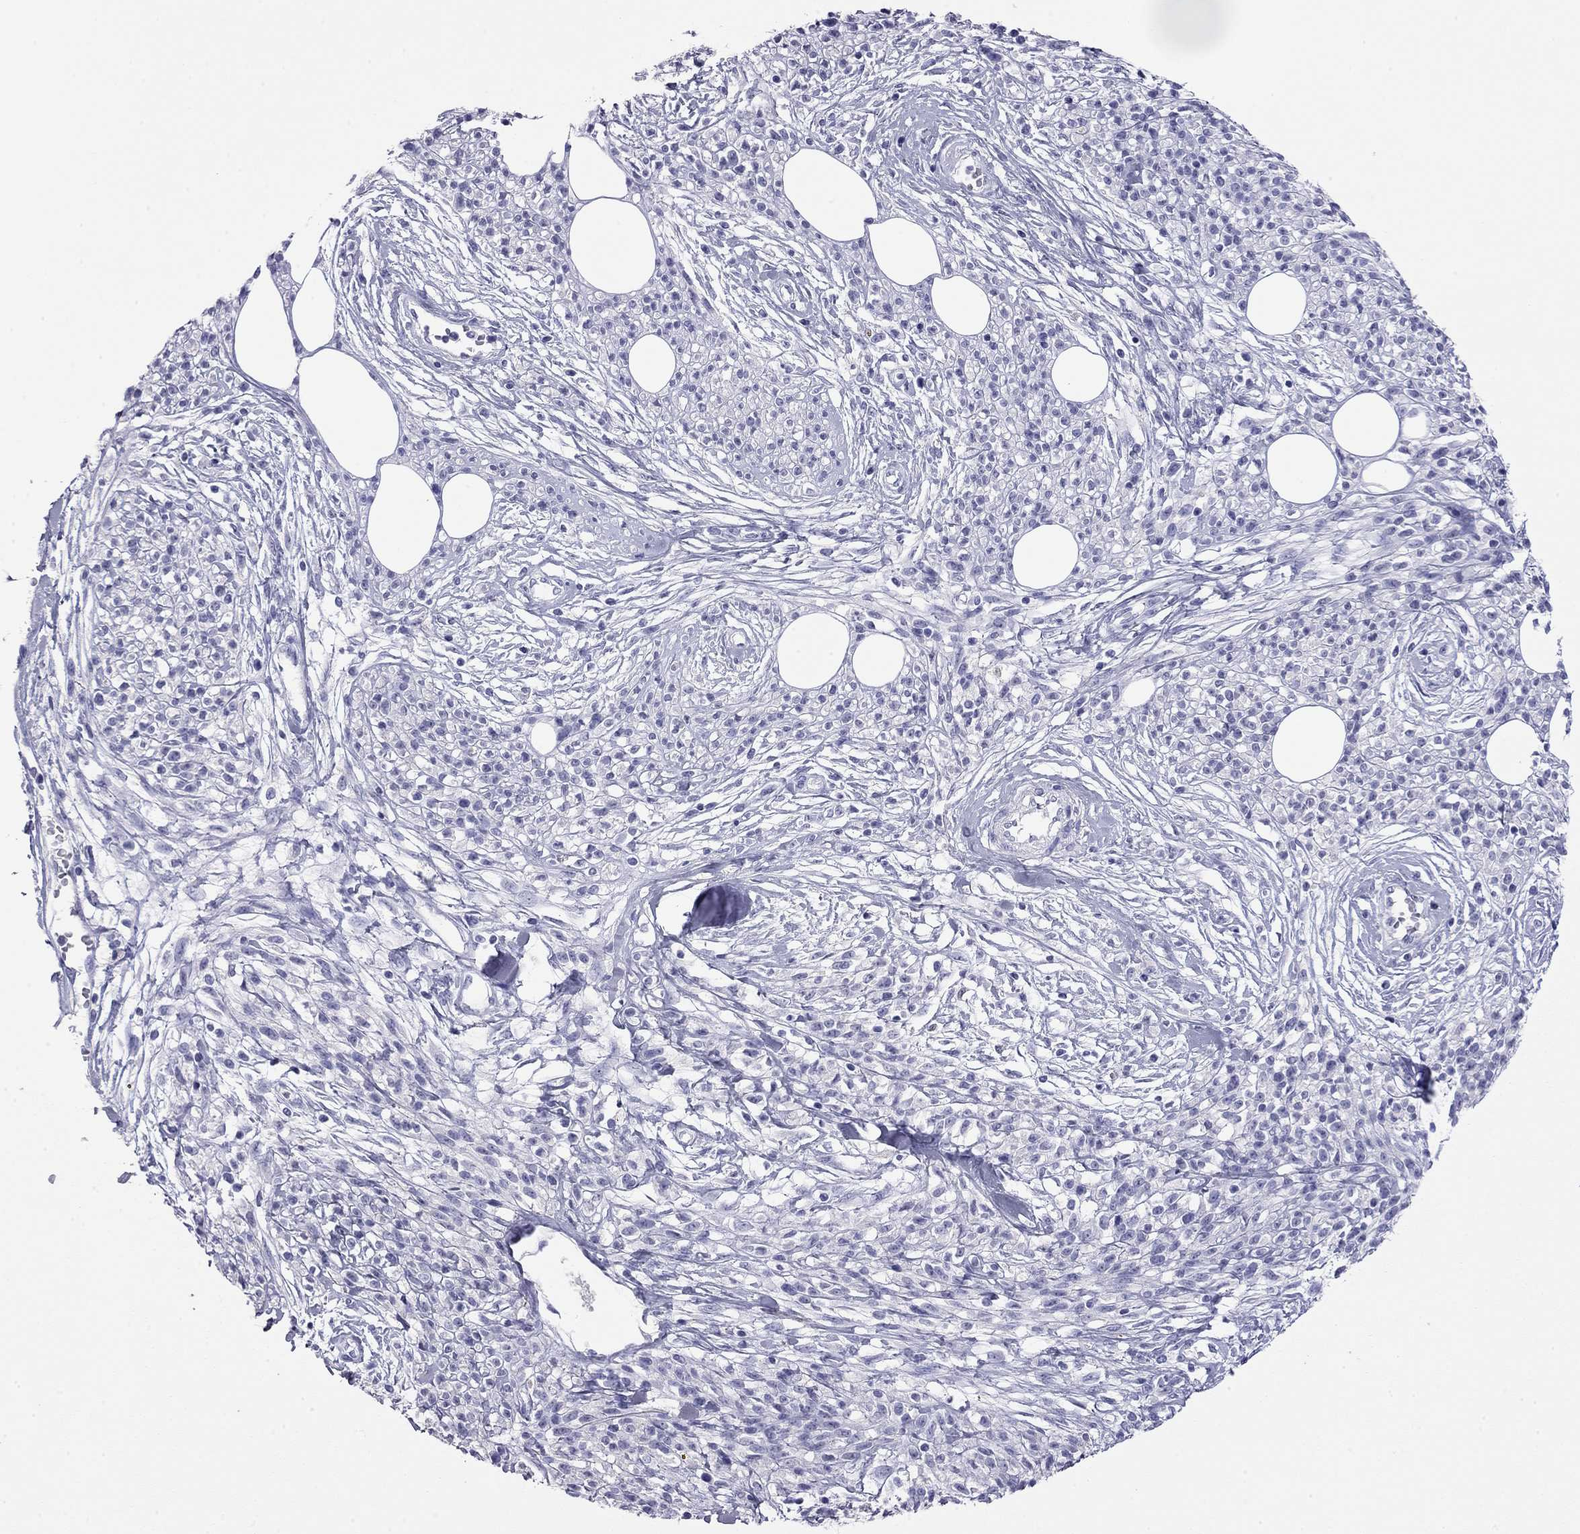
{"staining": {"intensity": "negative", "quantity": "none", "location": "none"}, "tissue": "melanoma", "cell_type": "Tumor cells", "image_type": "cancer", "snomed": [{"axis": "morphology", "description": "Malignant melanoma, NOS"}, {"axis": "topography", "description": "Skin"}, {"axis": "topography", "description": "Skin of trunk"}], "caption": "Human malignant melanoma stained for a protein using immunohistochemistry shows no expression in tumor cells.", "gene": "ODF4", "patient": {"sex": "male", "age": 74}}